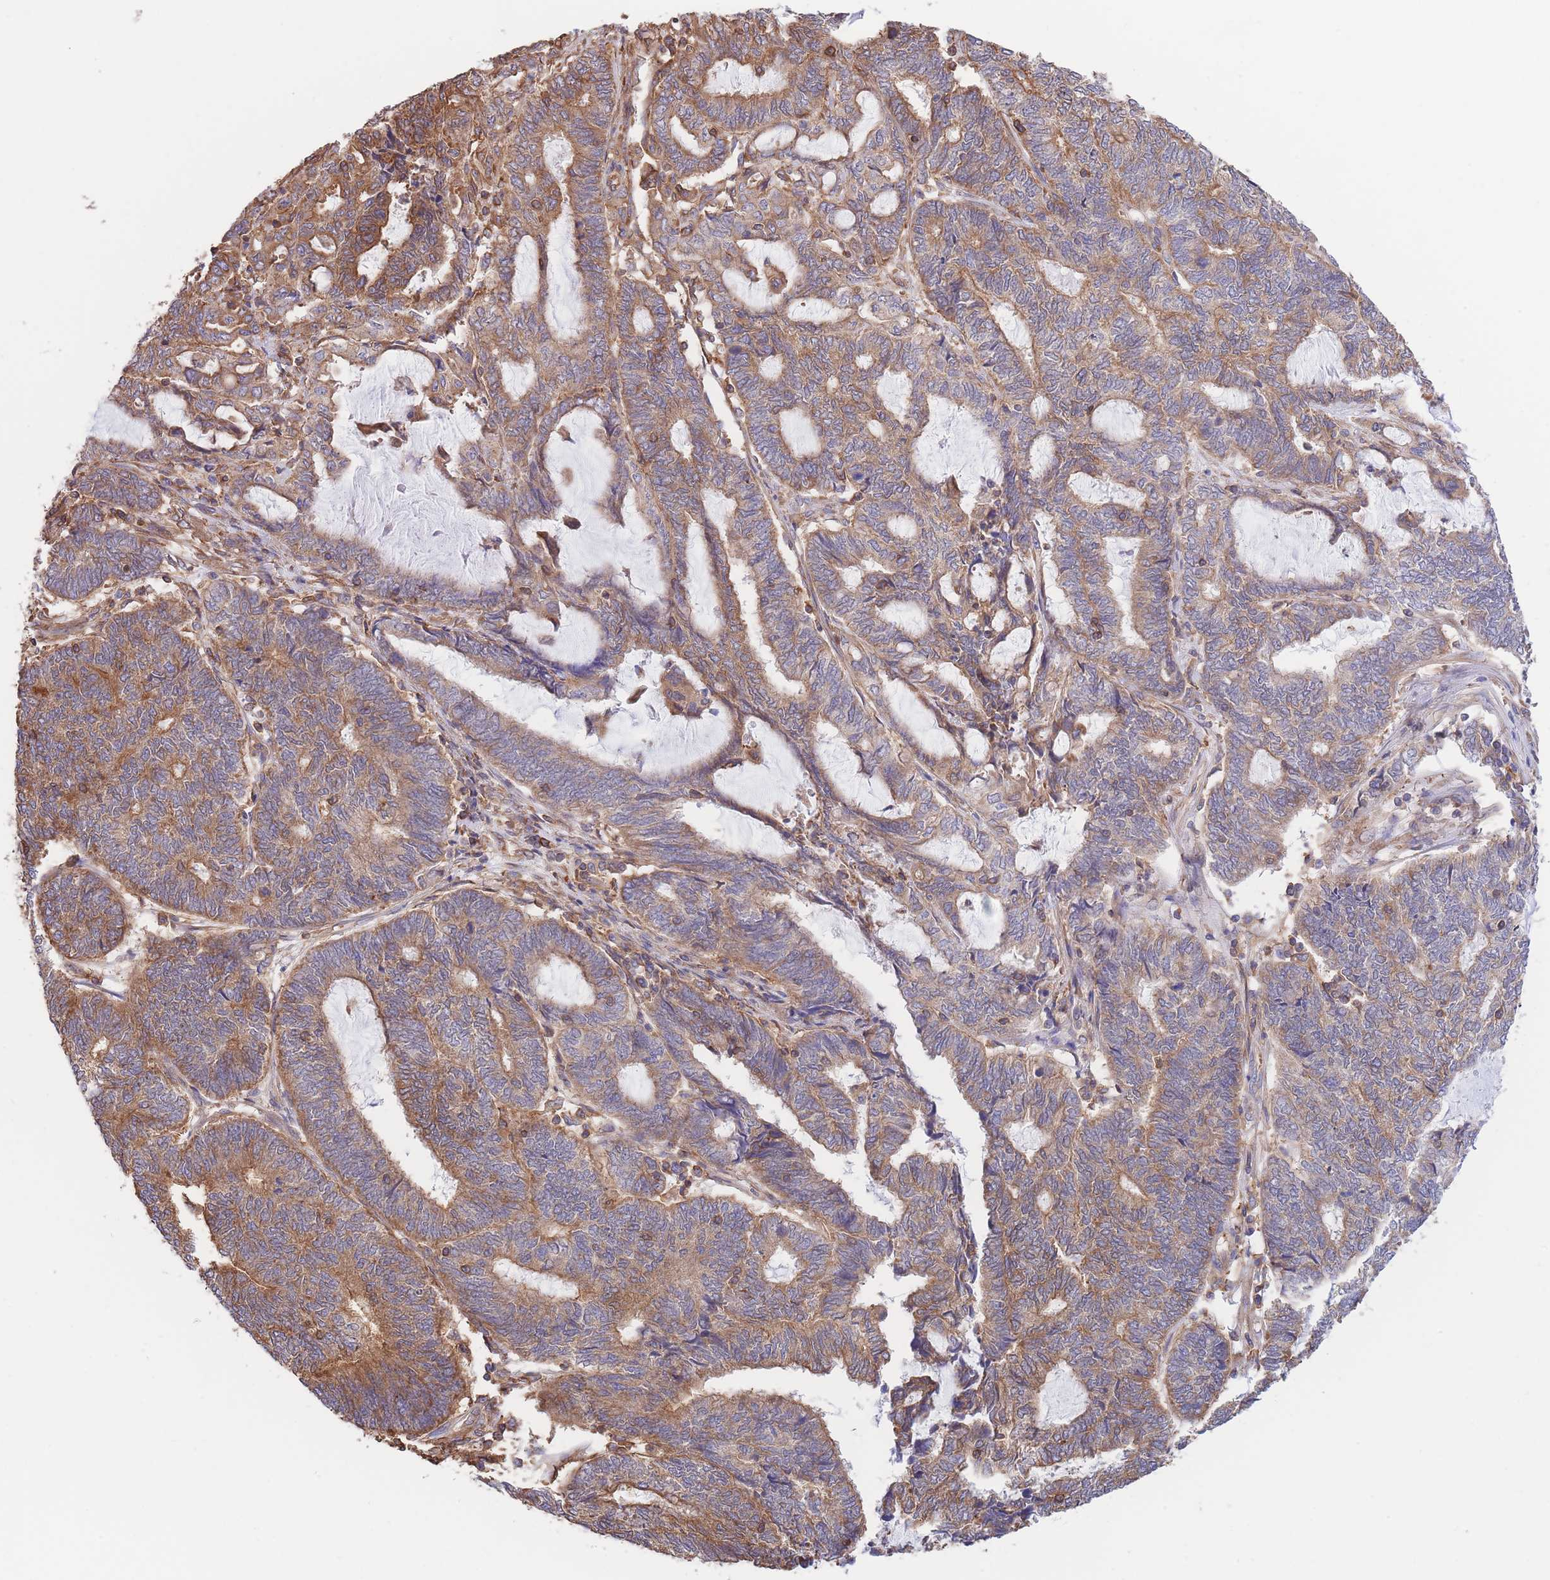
{"staining": {"intensity": "moderate", "quantity": ">75%", "location": "cytoplasmic/membranous"}, "tissue": "endometrial cancer", "cell_type": "Tumor cells", "image_type": "cancer", "snomed": [{"axis": "morphology", "description": "Adenocarcinoma, NOS"}, {"axis": "topography", "description": "Uterus"}, {"axis": "topography", "description": "Endometrium"}], "caption": "Tumor cells display medium levels of moderate cytoplasmic/membranous staining in about >75% of cells in endometrial cancer (adenocarcinoma).", "gene": "LRRN4CL", "patient": {"sex": "female", "age": 70}}